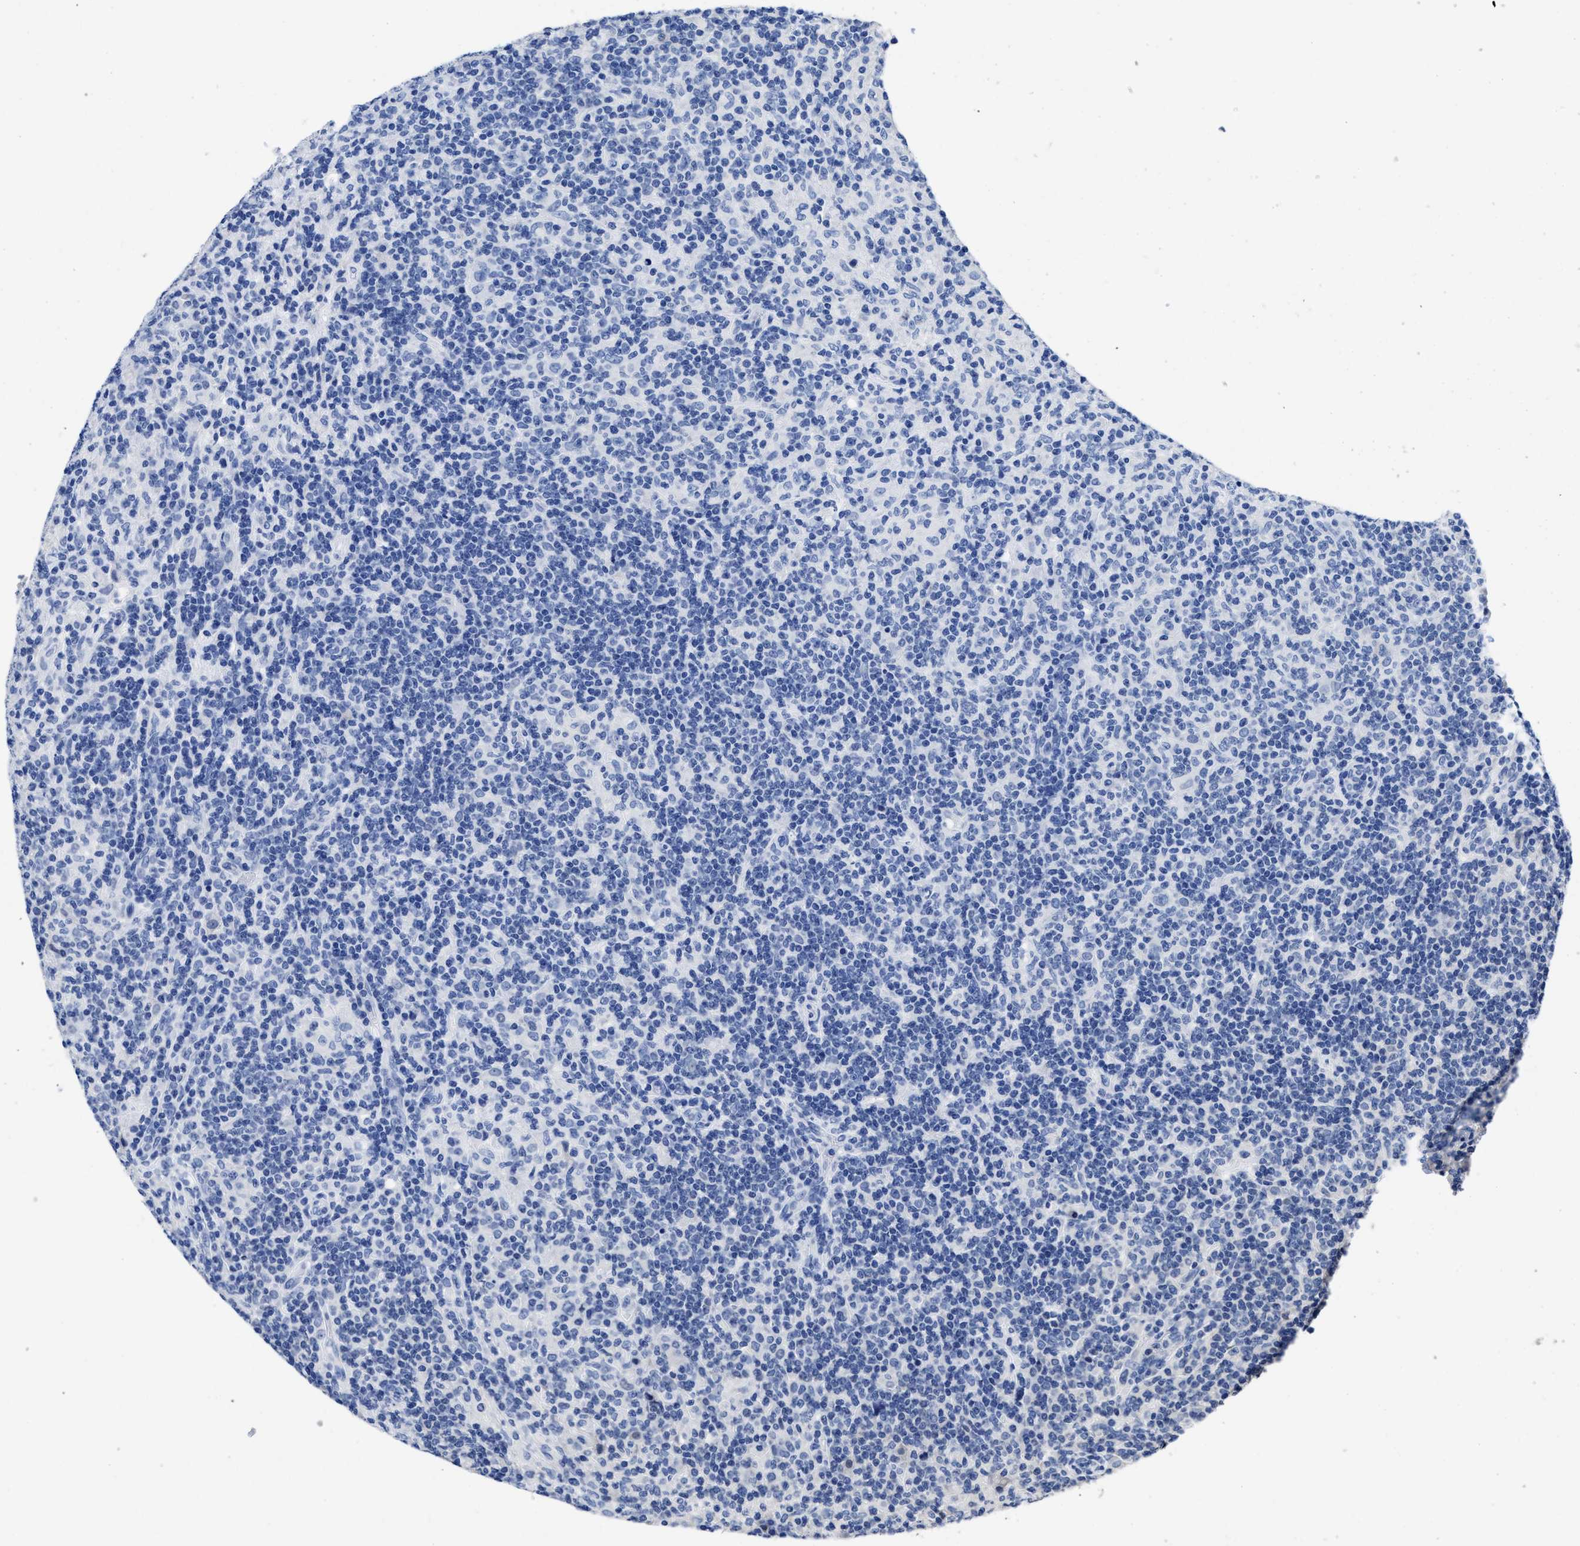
{"staining": {"intensity": "negative", "quantity": "none", "location": "none"}, "tissue": "lymphoma", "cell_type": "Tumor cells", "image_type": "cancer", "snomed": [{"axis": "morphology", "description": "Hodgkin's disease, NOS"}, {"axis": "topography", "description": "Lymph node"}], "caption": "Immunohistochemistry photomicrograph of neoplastic tissue: Hodgkin's disease stained with DAB displays no significant protein staining in tumor cells.", "gene": "HOOK1", "patient": {"sex": "male", "age": 70}}